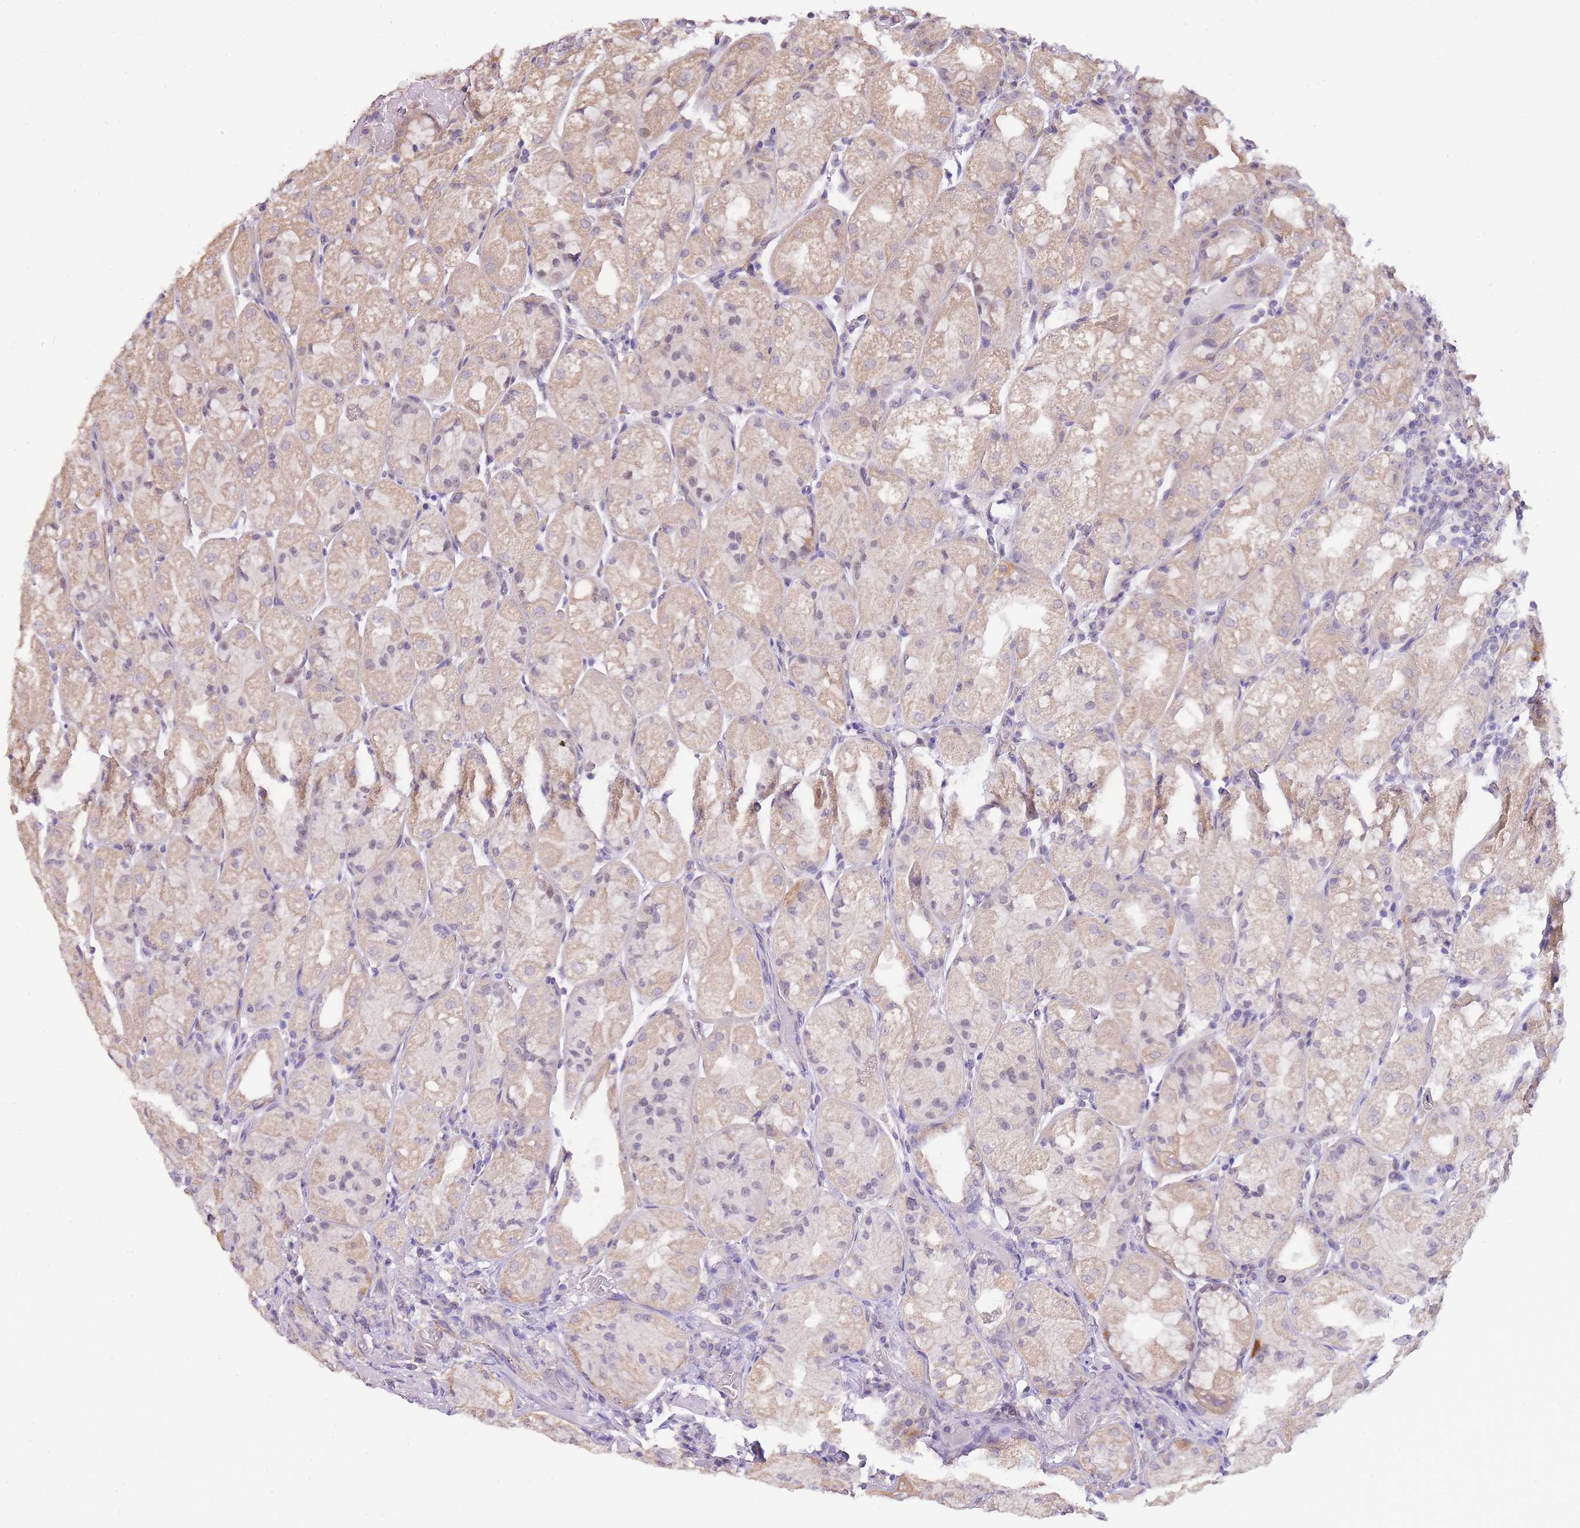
{"staining": {"intensity": "weak", "quantity": ">75%", "location": "cytoplasmic/membranous"}, "tissue": "stomach", "cell_type": "Glandular cells", "image_type": "normal", "snomed": [{"axis": "morphology", "description": "Normal tissue, NOS"}, {"axis": "topography", "description": "Stomach, upper"}], "caption": "Immunohistochemical staining of unremarkable human stomach reveals >75% levels of weak cytoplasmic/membranous protein positivity in about >75% of glandular cells.", "gene": "C19orf25", "patient": {"sex": "male", "age": 52}}